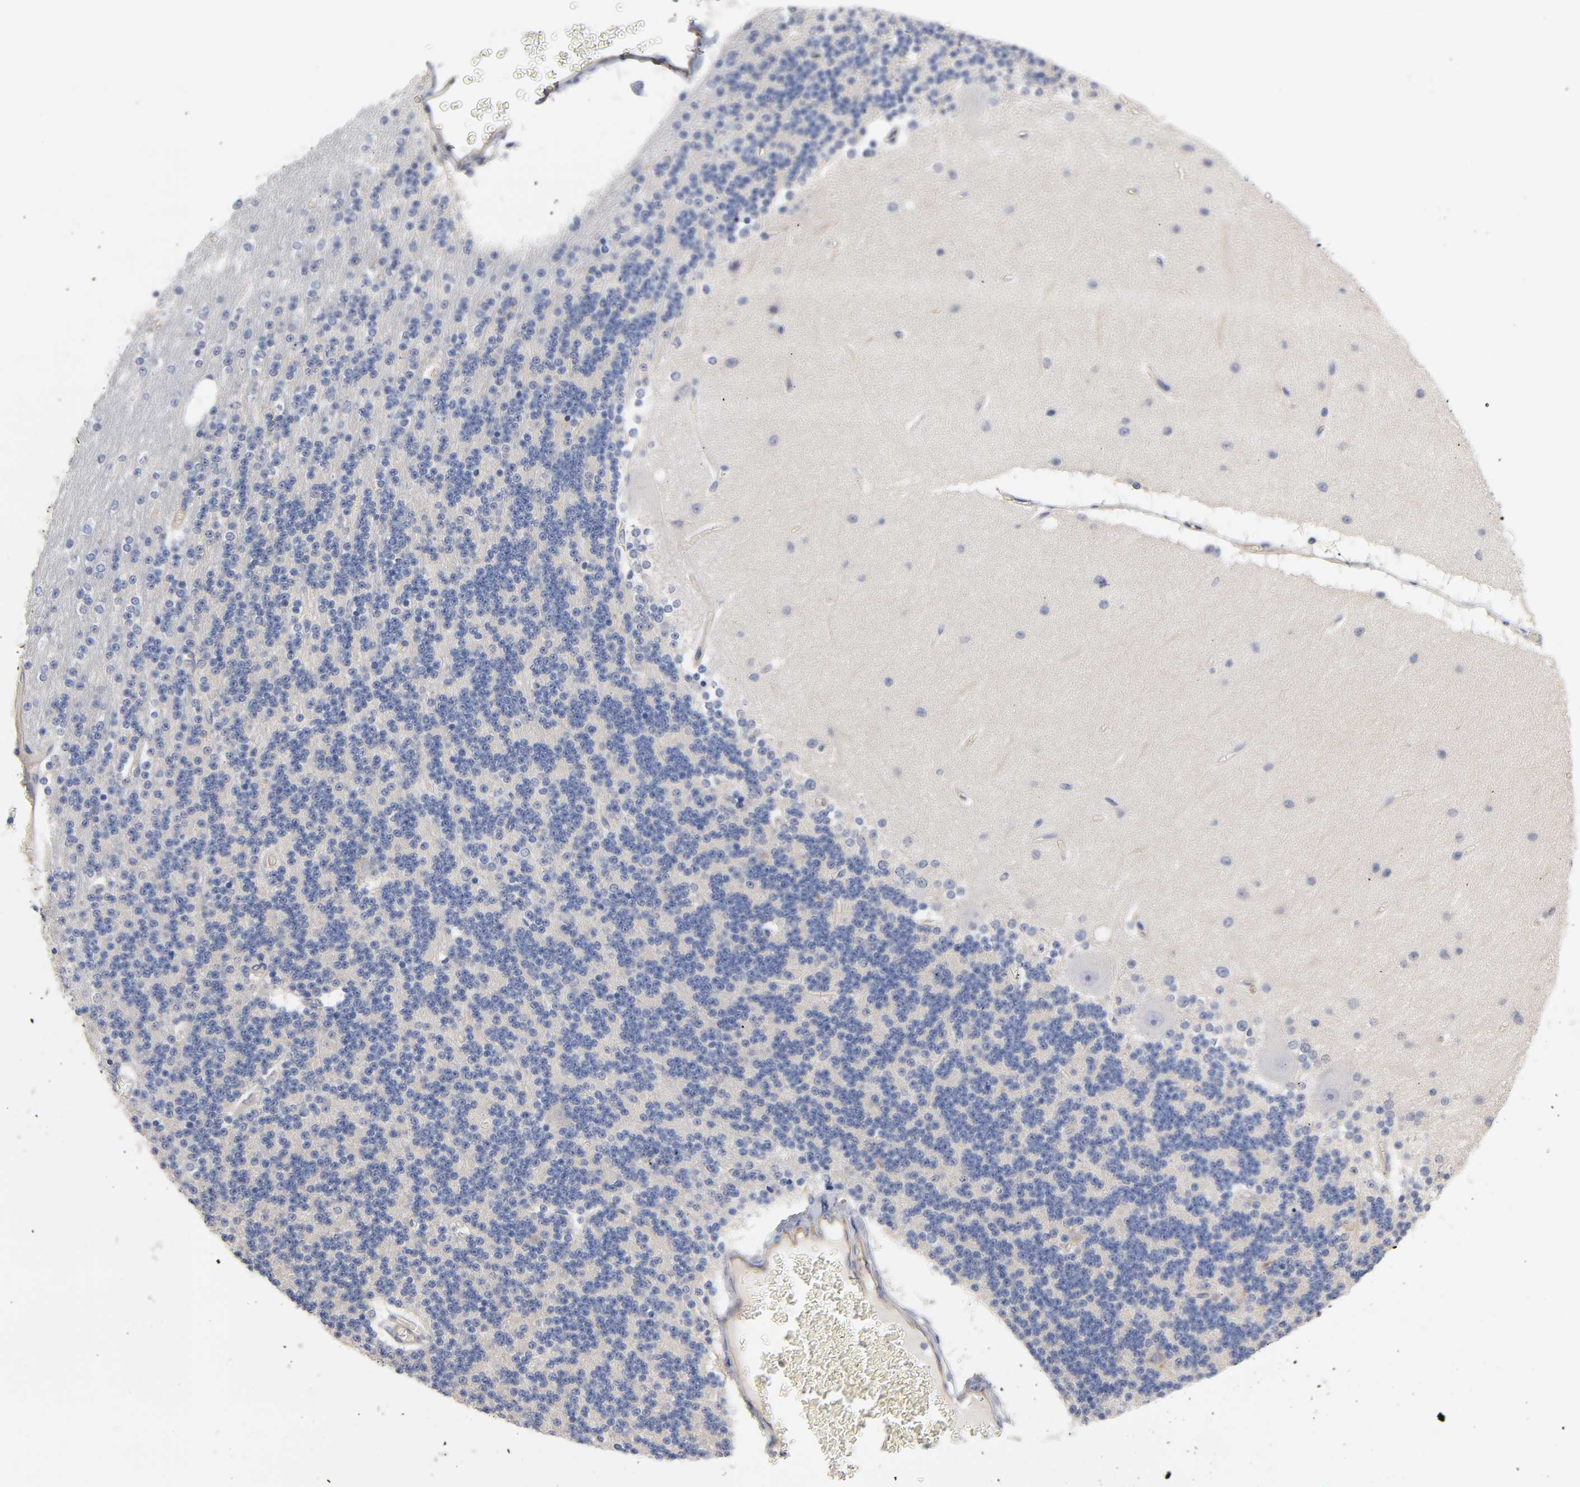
{"staining": {"intensity": "negative", "quantity": "none", "location": "none"}, "tissue": "cerebellum", "cell_type": "Cells in granular layer", "image_type": "normal", "snomed": [{"axis": "morphology", "description": "Normal tissue, NOS"}, {"axis": "topography", "description": "Cerebellum"}], "caption": "A photomicrograph of human cerebellum is negative for staining in cells in granular layer. The staining is performed using DAB brown chromogen with nuclei counter-stained in using hematoxylin.", "gene": "RAB13", "patient": {"sex": "female", "age": 54}}